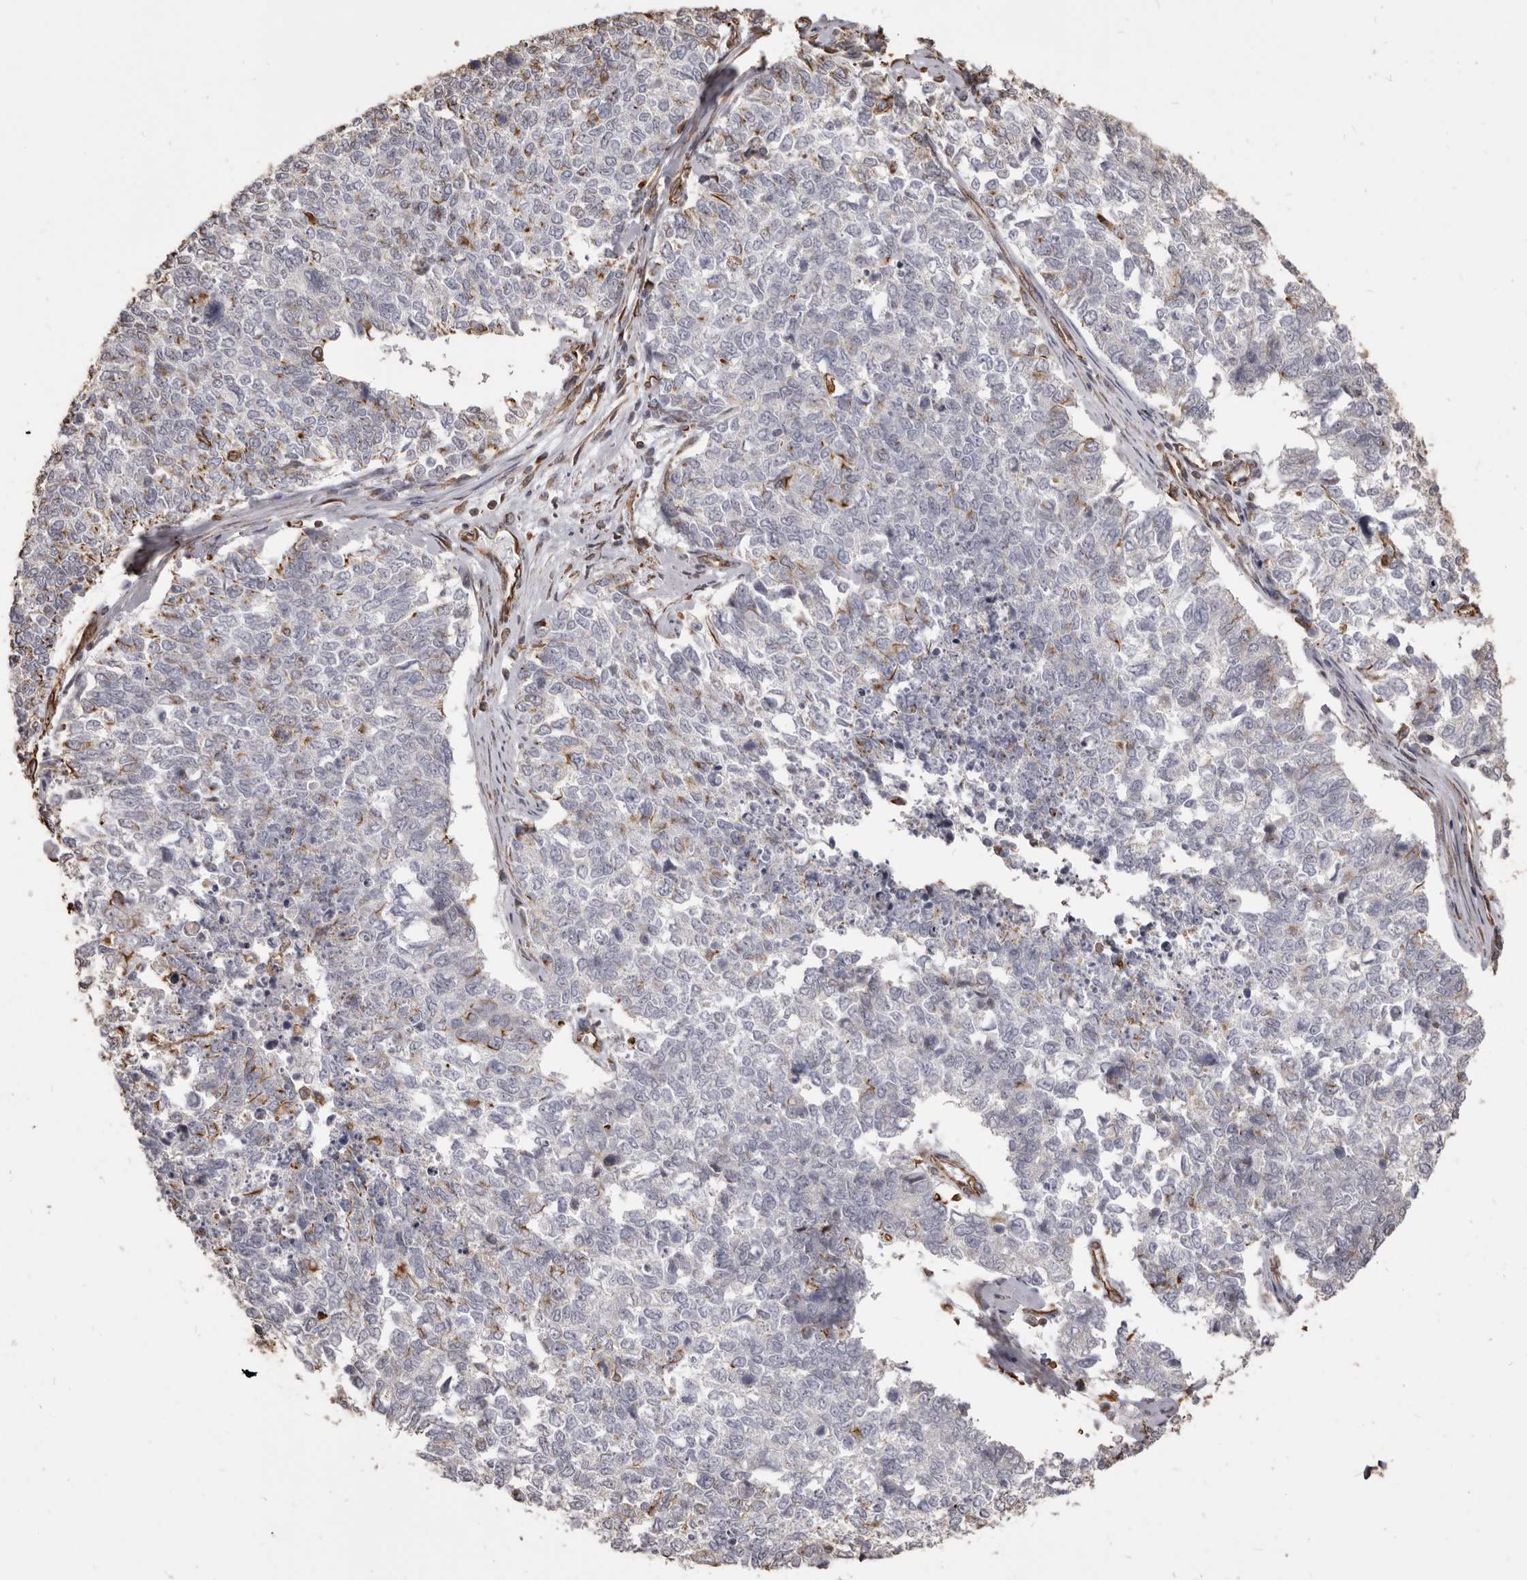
{"staining": {"intensity": "negative", "quantity": "none", "location": "none"}, "tissue": "cervical cancer", "cell_type": "Tumor cells", "image_type": "cancer", "snomed": [{"axis": "morphology", "description": "Squamous cell carcinoma, NOS"}, {"axis": "topography", "description": "Cervix"}], "caption": "A photomicrograph of cervical squamous cell carcinoma stained for a protein exhibits no brown staining in tumor cells.", "gene": "MTURN", "patient": {"sex": "female", "age": 63}}